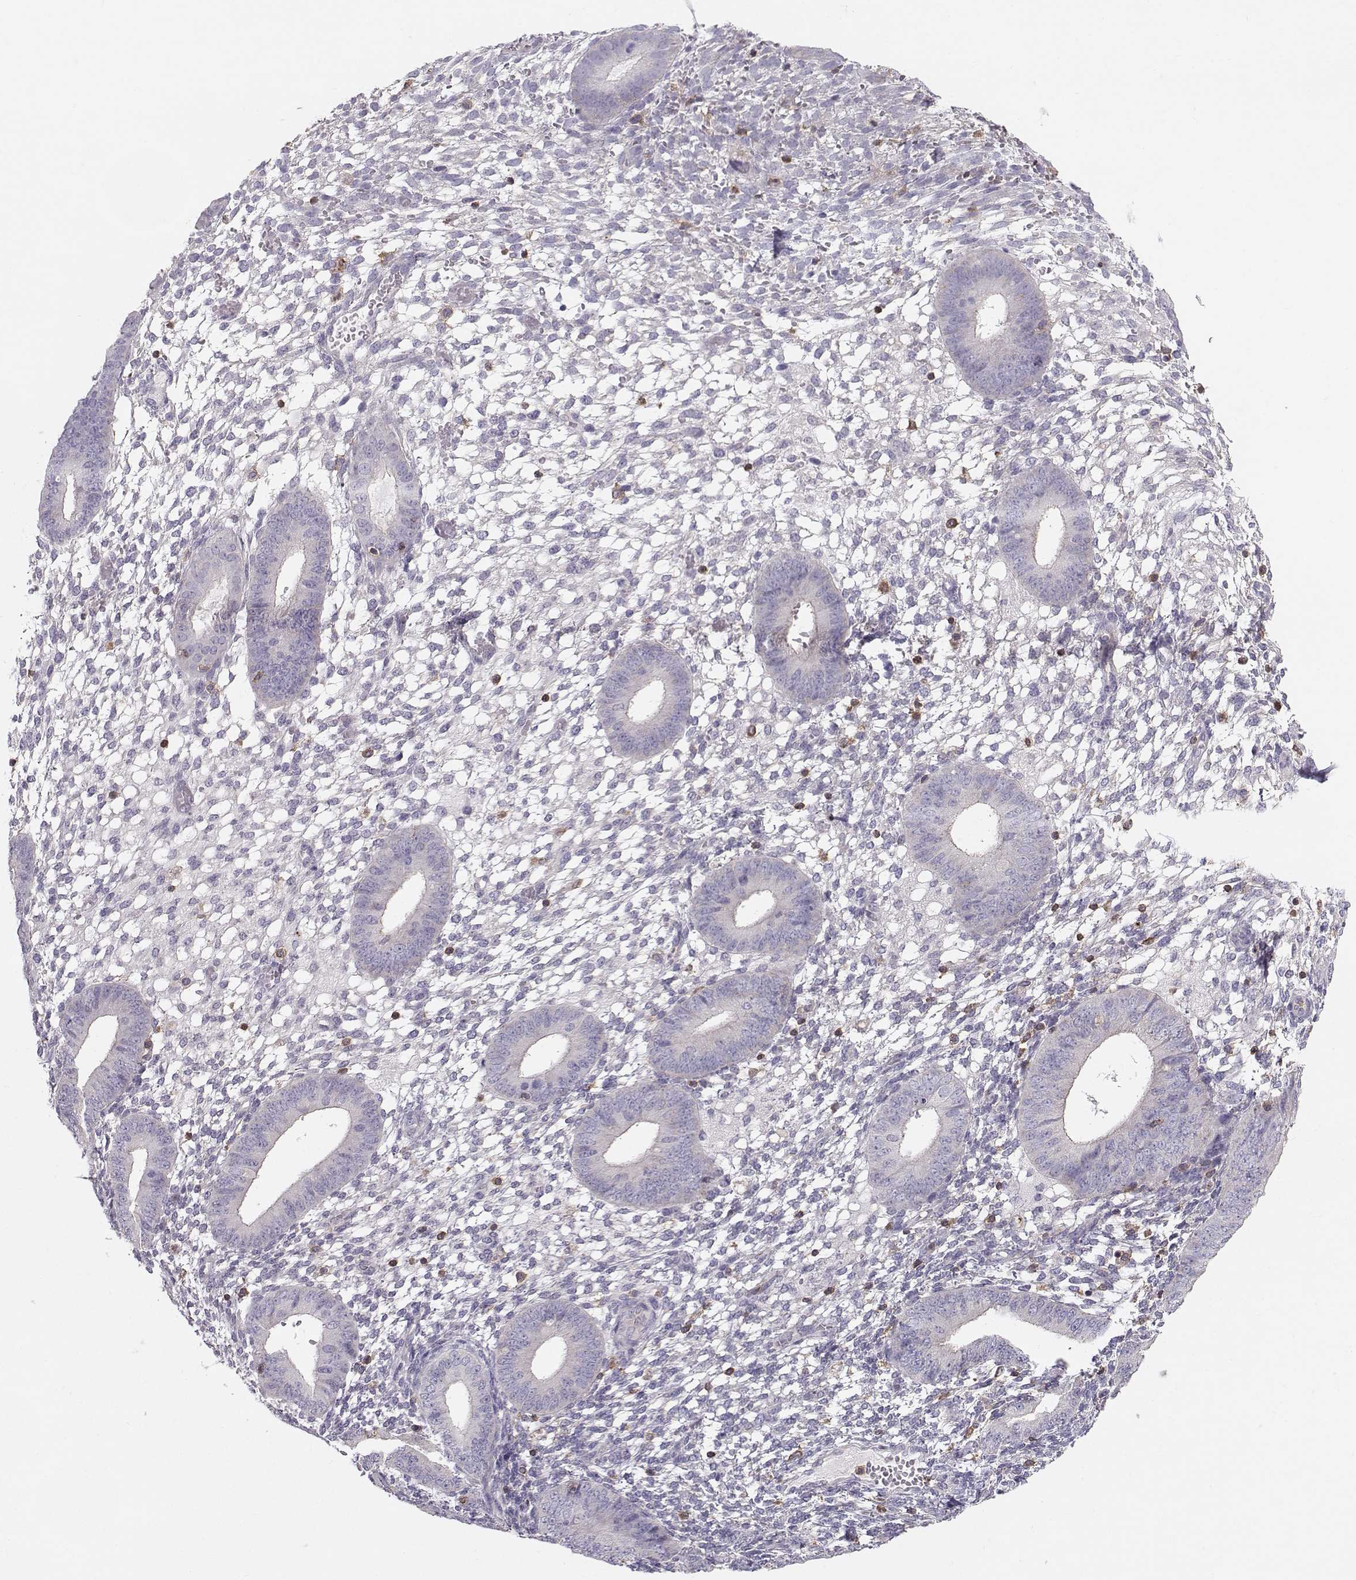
{"staining": {"intensity": "negative", "quantity": "none", "location": "none"}, "tissue": "endometrium", "cell_type": "Cells in endometrial stroma", "image_type": "normal", "snomed": [{"axis": "morphology", "description": "Normal tissue, NOS"}, {"axis": "topography", "description": "Endometrium"}], "caption": "Human endometrium stained for a protein using immunohistochemistry shows no positivity in cells in endometrial stroma.", "gene": "ZBTB32", "patient": {"sex": "female", "age": 39}}